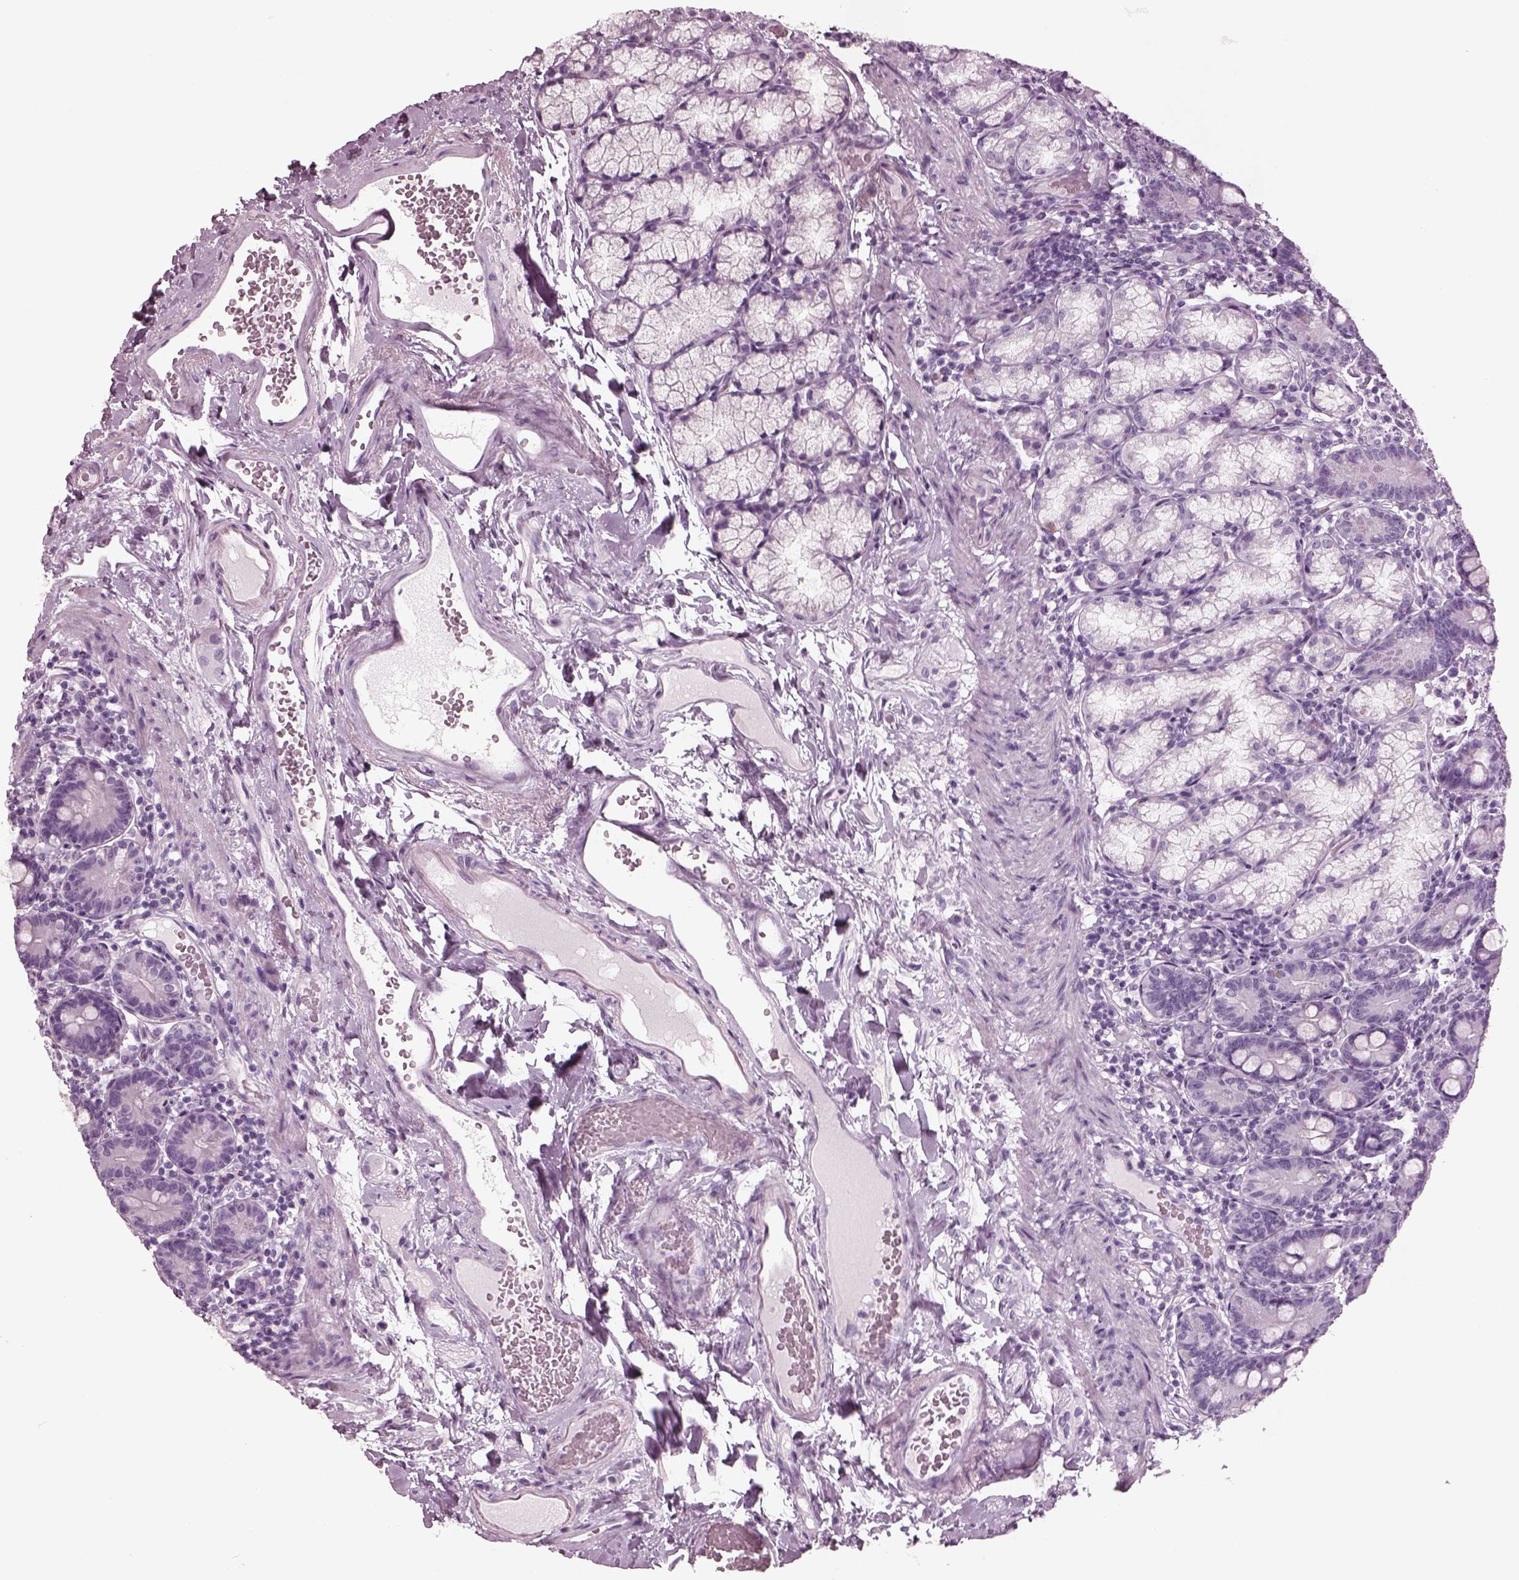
{"staining": {"intensity": "negative", "quantity": "none", "location": "none"}, "tissue": "duodenum", "cell_type": "Glandular cells", "image_type": "normal", "snomed": [{"axis": "morphology", "description": "Normal tissue, NOS"}, {"axis": "topography", "description": "Duodenum"}], "caption": "Image shows no significant protein positivity in glandular cells of unremarkable duodenum. (IHC, brightfield microscopy, high magnification).", "gene": "RCVRN", "patient": {"sex": "female", "age": 67}}